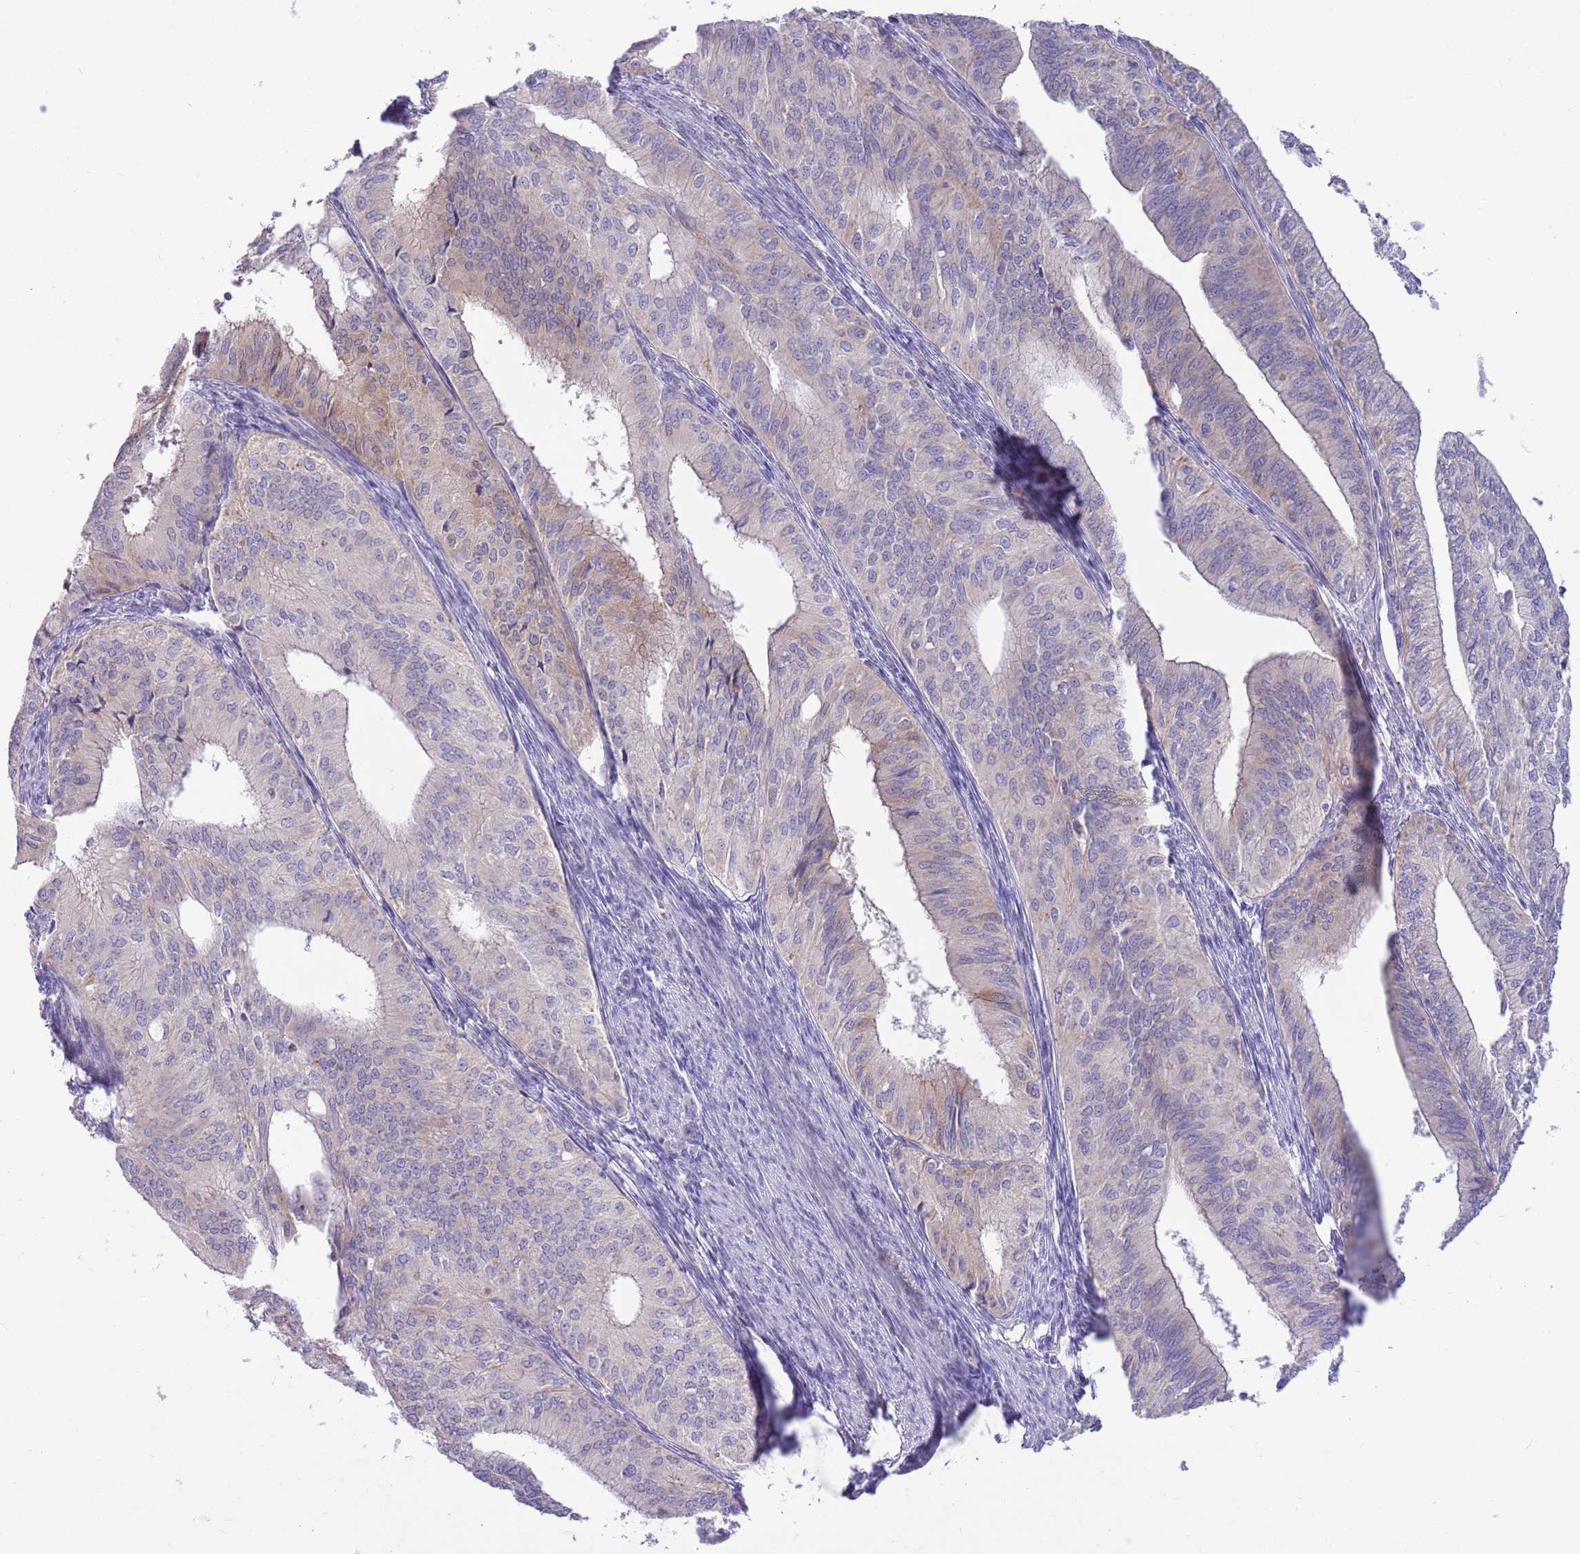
{"staining": {"intensity": "weak", "quantity": "<25%", "location": "cytoplasmic/membranous"}, "tissue": "endometrial cancer", "cell_type": "Tumor cells", "image_type": "cancer", "snomed": [{"axis": "morphology", "description": "Adenocarcinoma, NOS"}, {"axis": "topography", "description": "Endometrium"}], "caption": "Immunohistochemistry of human endometrial adenocarcinoma shows no positivity in tumor cells. The staining was performed using DAB to visualize the protein expression in brown, while the nuclei were stained in blue with hematoxylin (Magnification: 20x).", "gene": "DDHD1", "patient": {"sex": "female", "age": 50}}